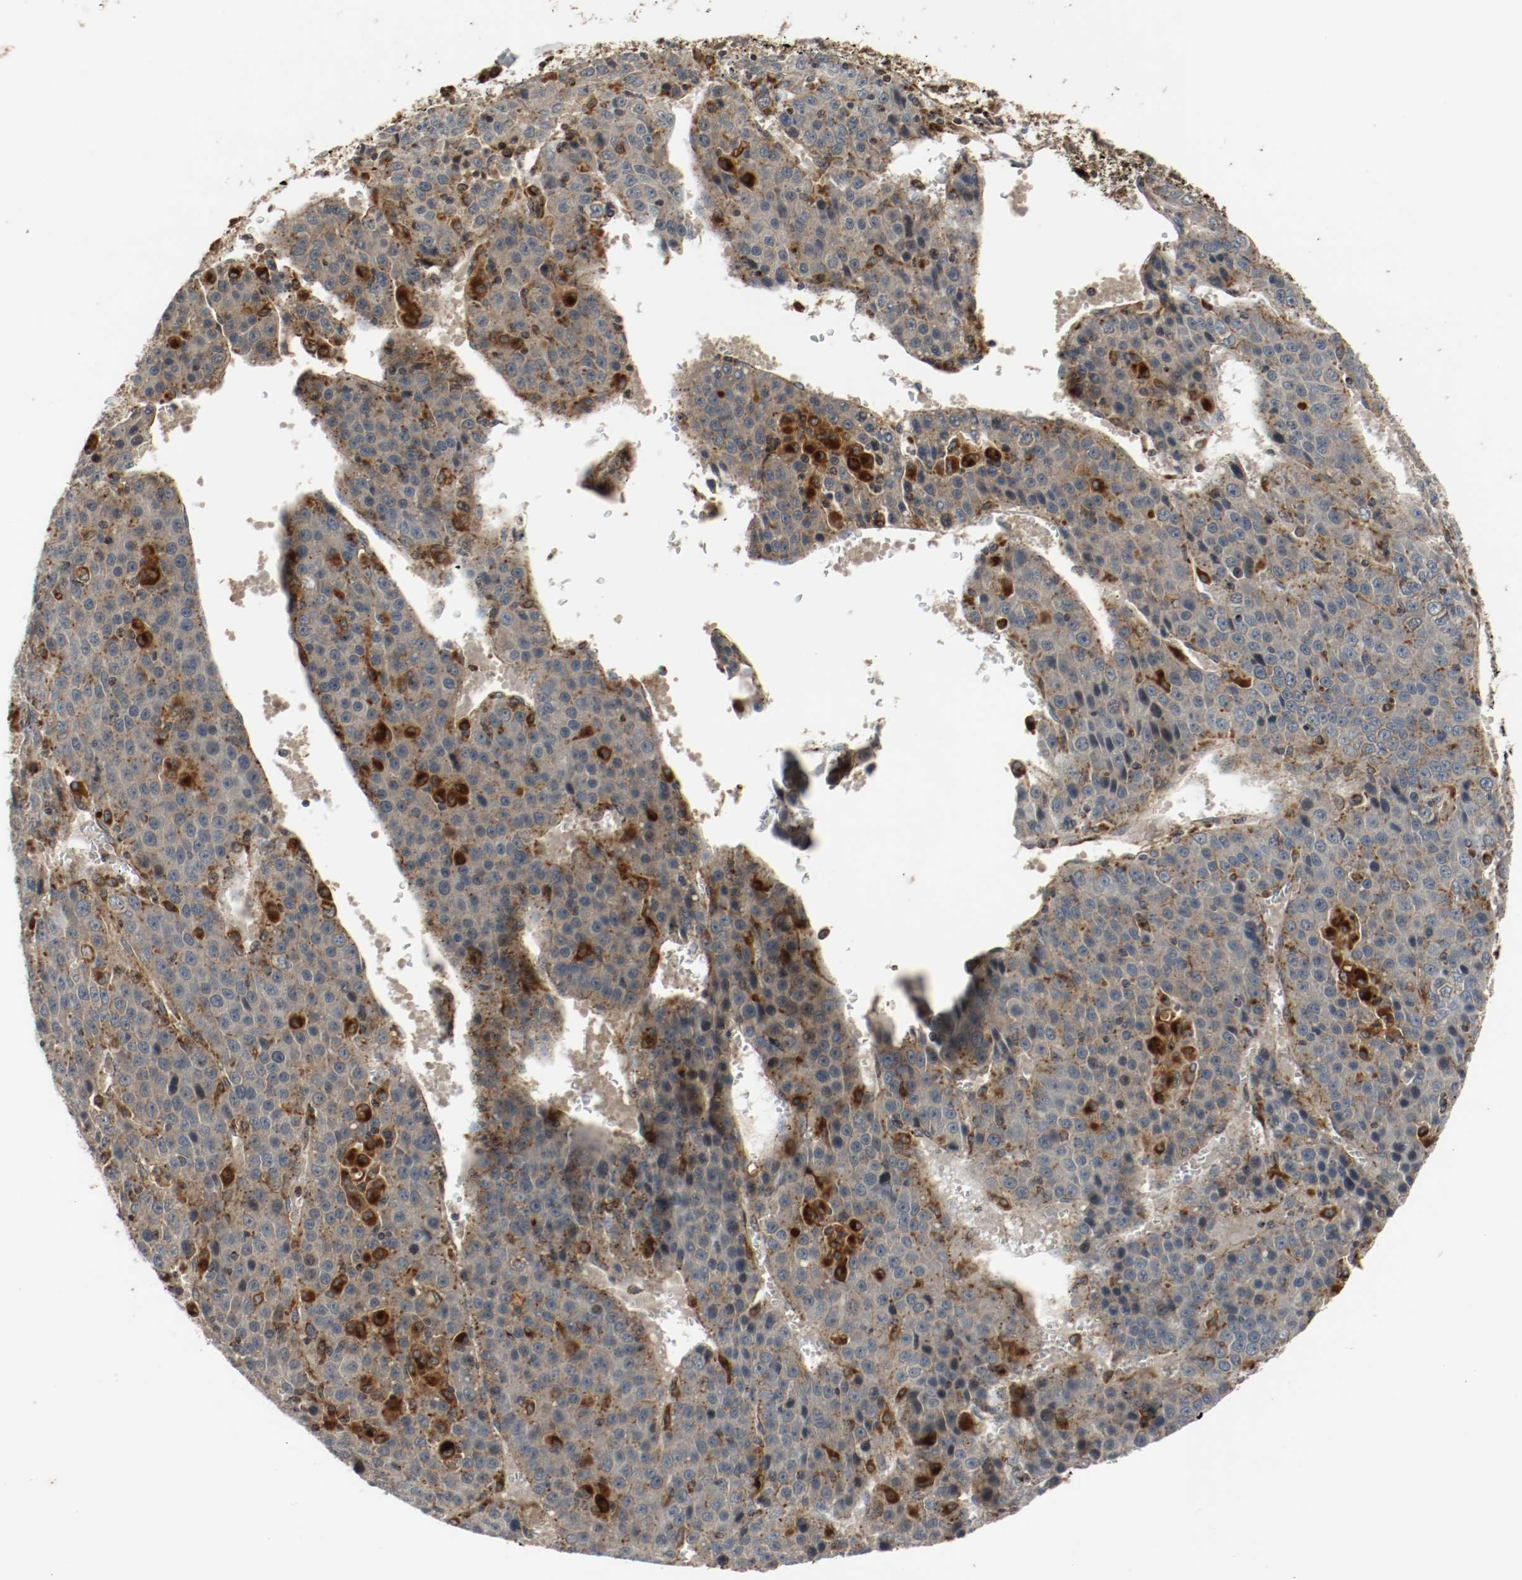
{"staining": {"intensity": "moderate", "quantity": ">75%", "location": "cytoplasmic/membranous"}, "tissue": "liver cancer", "cell_type": "Tumor cells", "image_type": "cancer", "snomed": [{"axis": "morphology", "description": "Carcinoma, Hepatocellular, NOS"}, {"axis": "topography", "description": "Liver"}], "caption": "Tumor cells reveal medium levels of moderate cytoplasmic/membranous staining in about >75% of cells in liver cancer. Using DAB (brown) and hematoxylin (blue) stains, captured at high magnification using brightfield microscopy.", "gene": "LAMP2", "patient": {"sex": "female", "age": 53}}